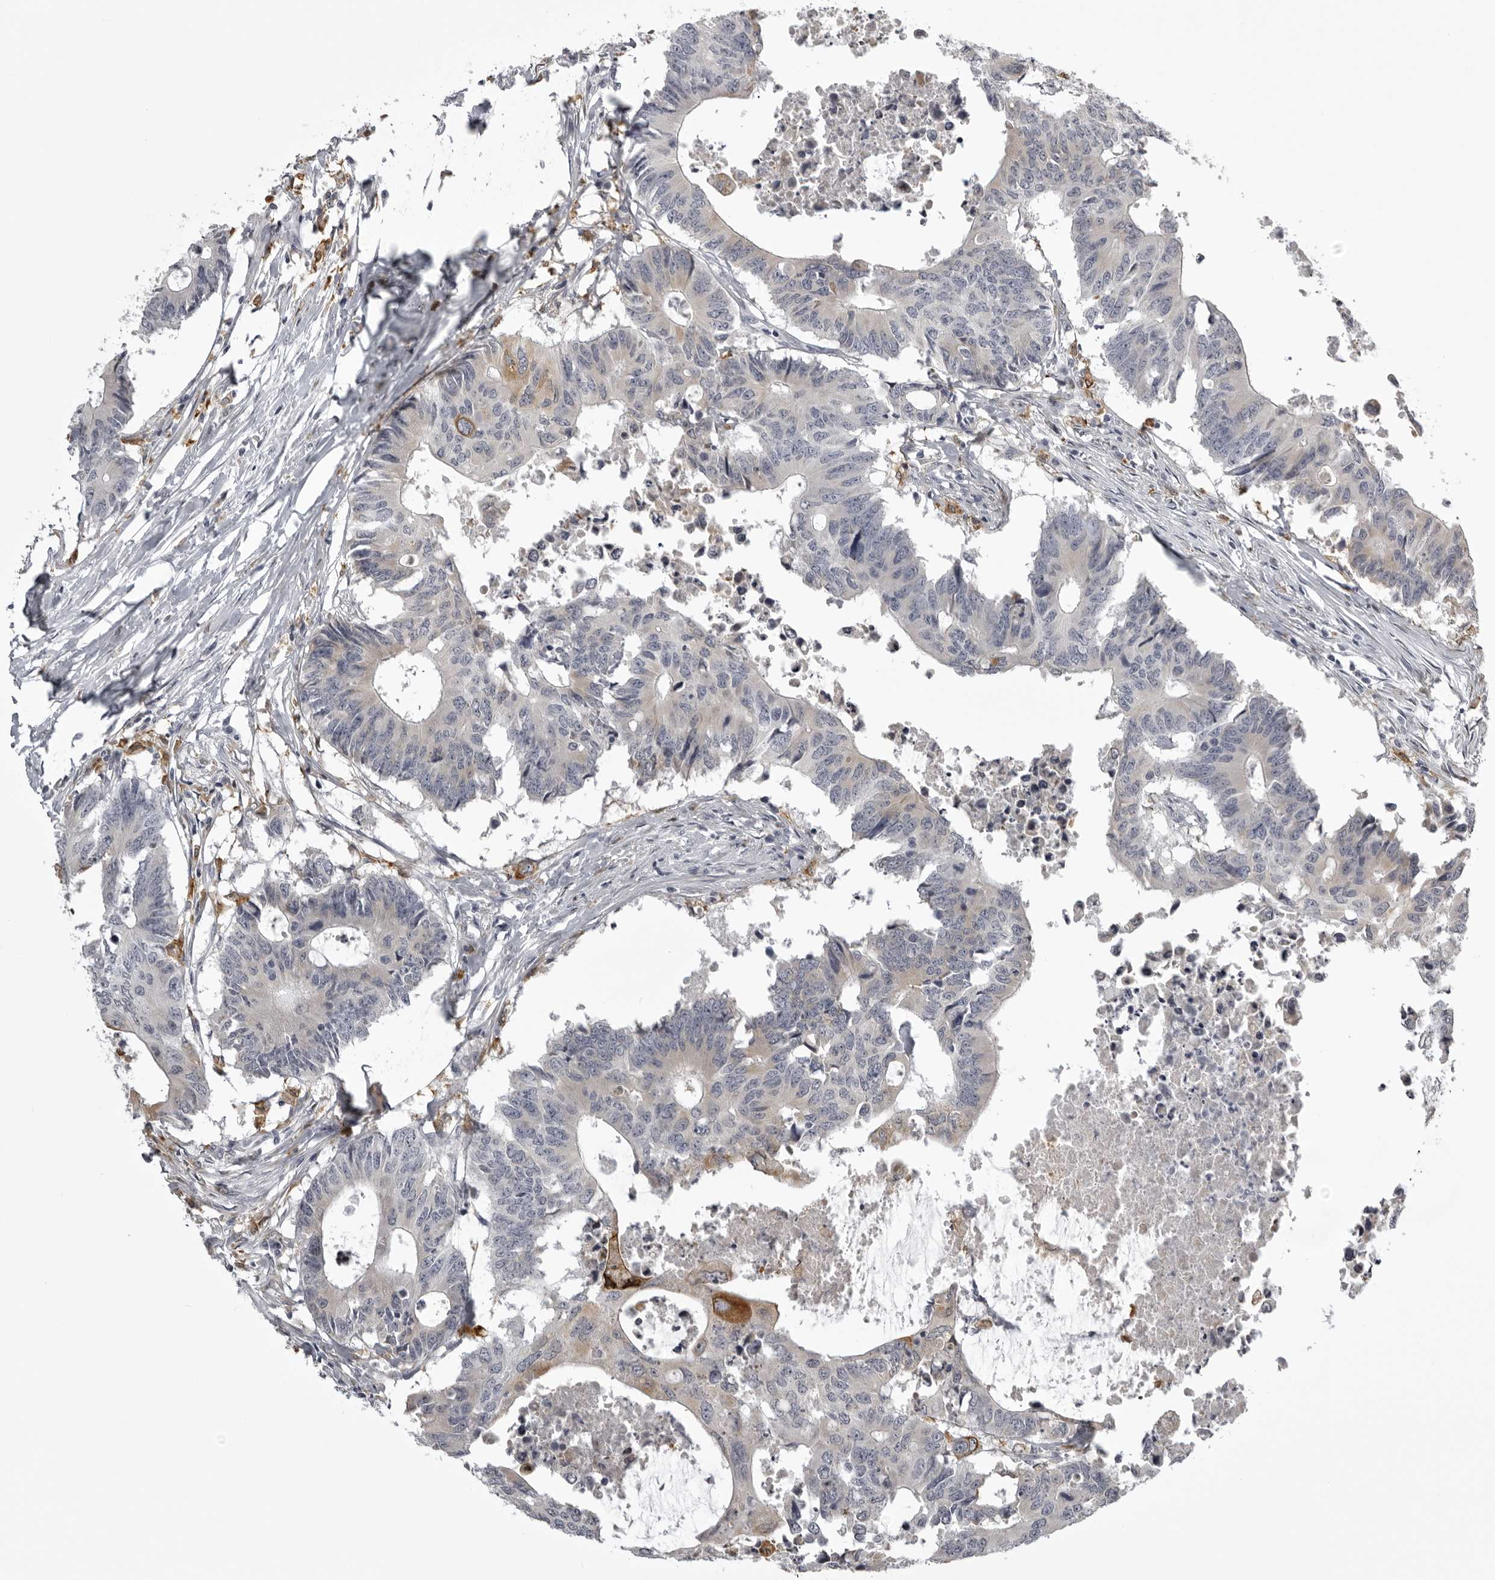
{"staining": {"intensity": "moderate", "quantity": "<25%", "location": "cytoplasmic/membranous"}, "tissue": "colorectal cancer", "cell_type": "Tumor cells", "image_type": "cancer", "snomed": [{"axis": "morphology", "description": "Adenocarcinoma, NOS"}, {"axis": "topography", "description": "Colon"}], "caption": "A brown stain highlights moderate cytoplasmic/membranous expression of a protein in colorectal adenocarcinoma tumor cells.", "gene": "NCEH1", "patient": {"sex": "male", "age": 71}}